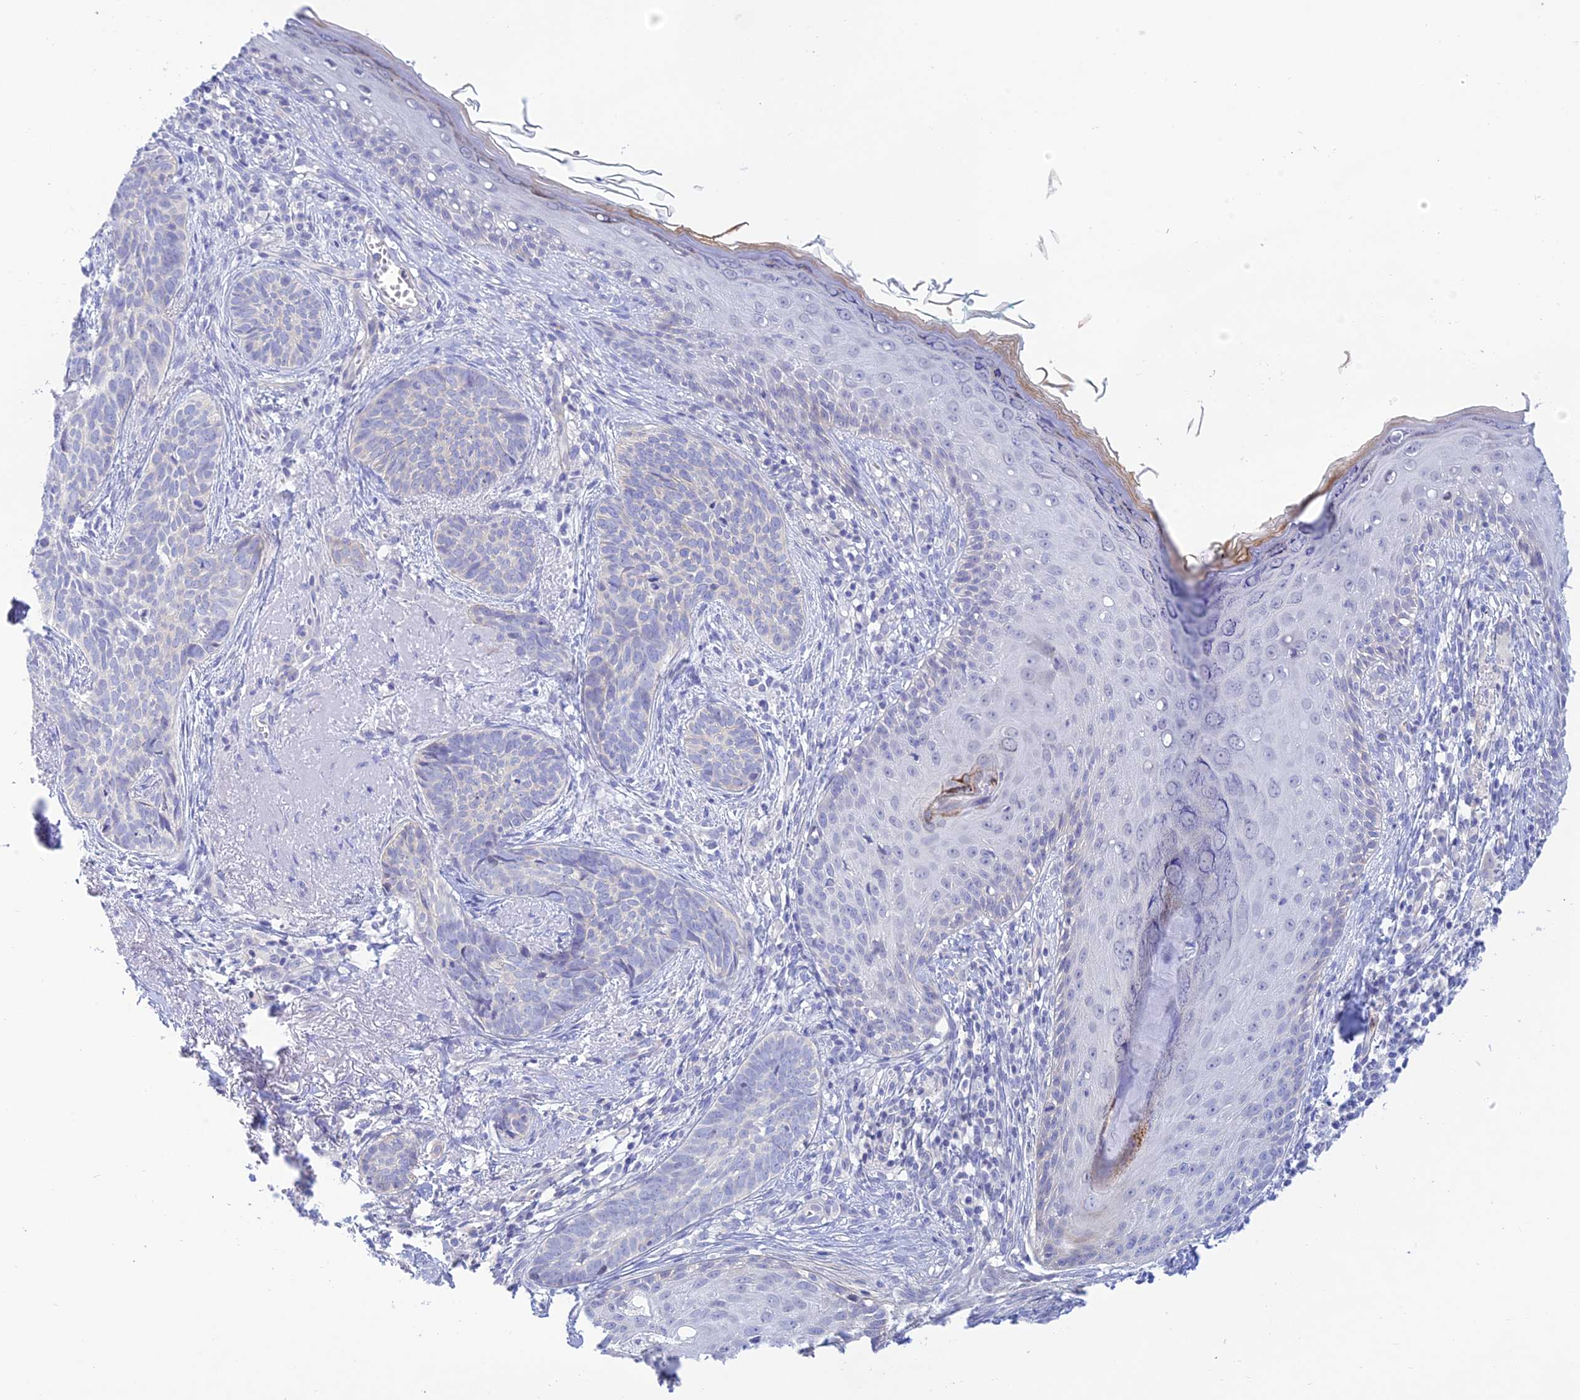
{"staining": {"intensity": "negative", "quantity": "none", "location": "none"}, "tissue": "skin cancer", "cell_type": "Tumor cells", "image_type": "cancer", "snomed": [{"axis": "morphology", "description": "Basal cell carcinoma"}, {"axis": "topography", "description": "Skin"}], "caption": "Immunohistochemical staining of human skin cancer (basal cell carcinoma) shows no significant positivity in tumor cells.", "gene": "ZDHHC16", "patient": {"sex": "female", "age": 76}}